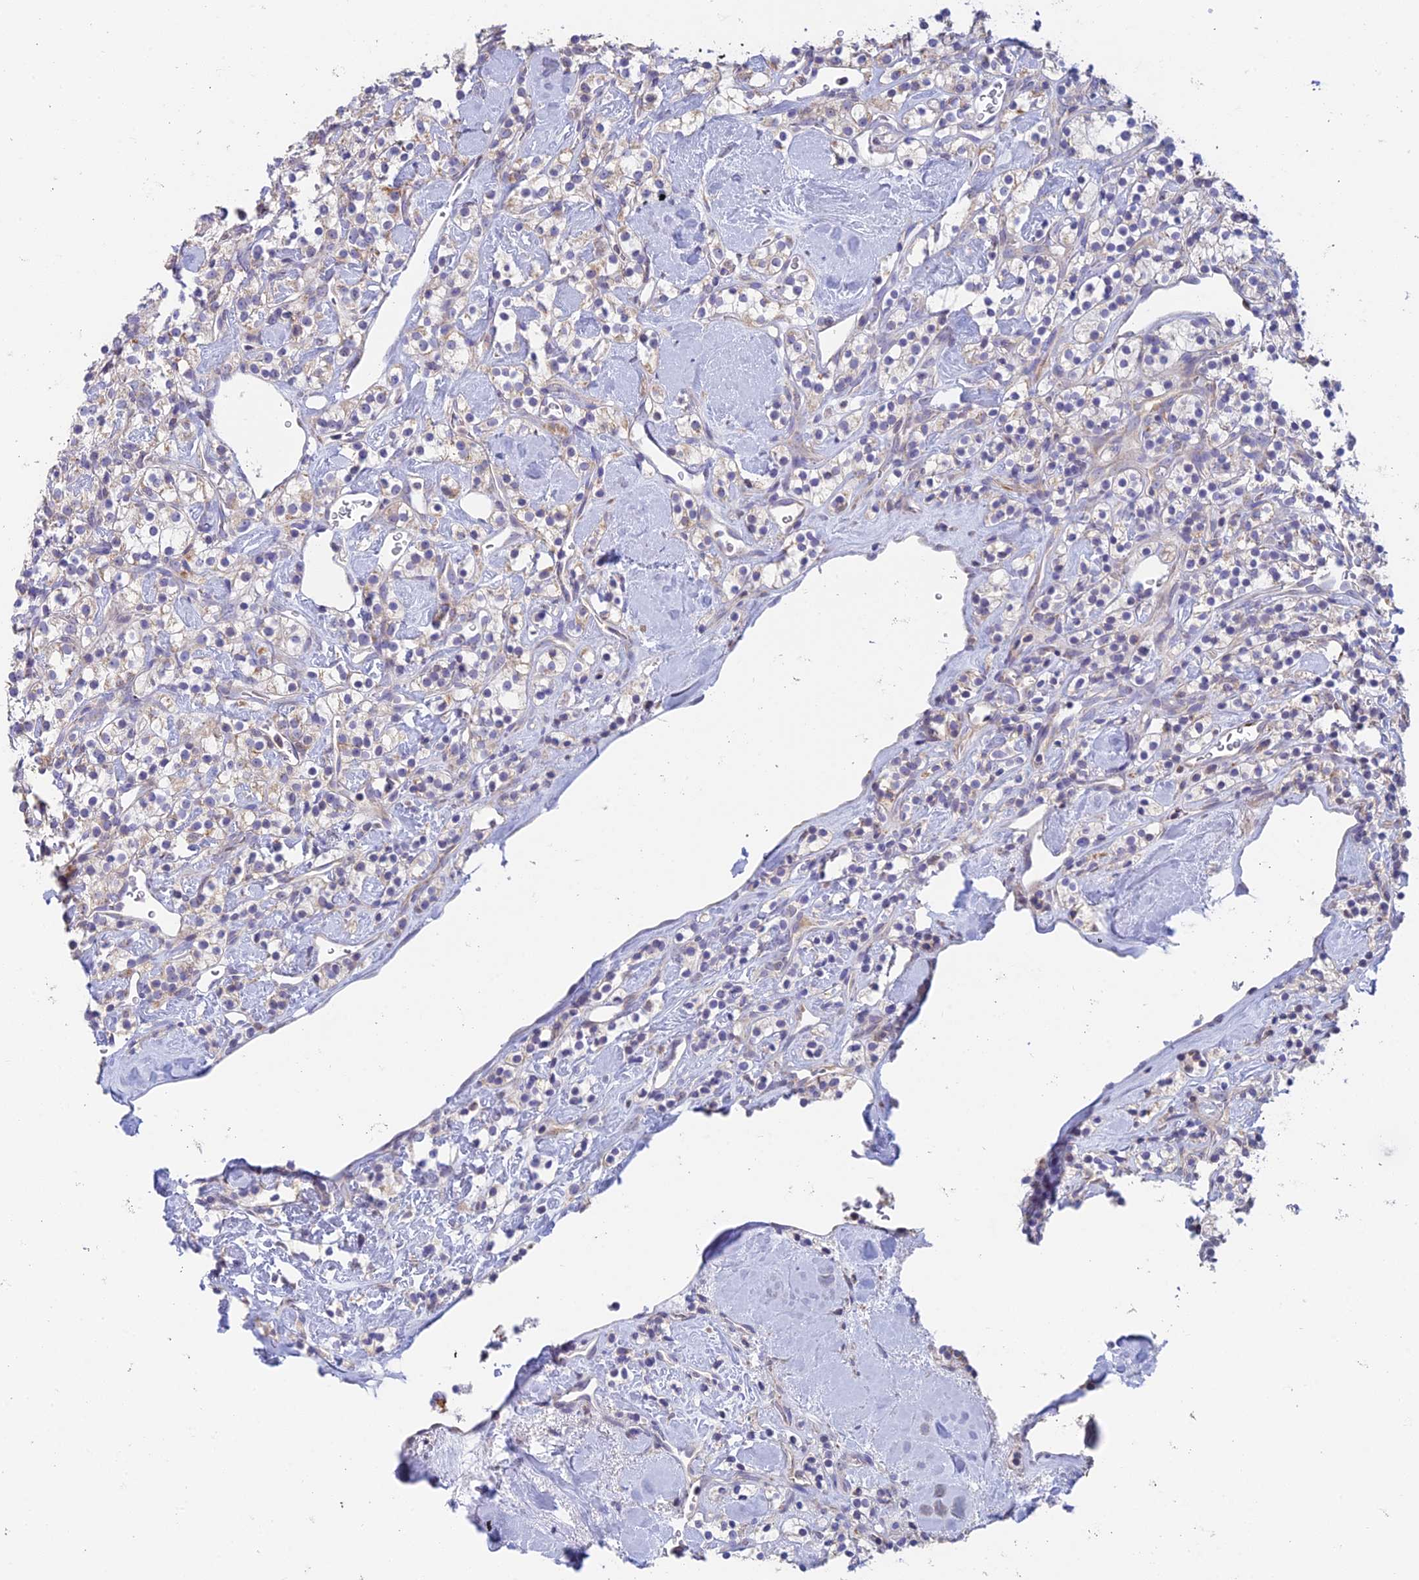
{"staining": {"intensity": "weak", "quantity": "<25%", "location": "cytoplasmic/membranous"}, "tissue": "renal cancer", "cell_type": "Tumor cells", "image_type": "cancer", "snomed": [{"axis": "morphology", "description": "Adenocarcinoma, NOS"}, {"axis": "topography", "description": "Kidney"}], "caption": "This image is of renal cancer (adenocarcinoma) stained with immunohistochemistry to label a protein in brown with the nuclei are counter-stained blue. There is no positivity in tumor cells.", "gene": "REXO5", "patient": {"sex": "male", "age": 77}}